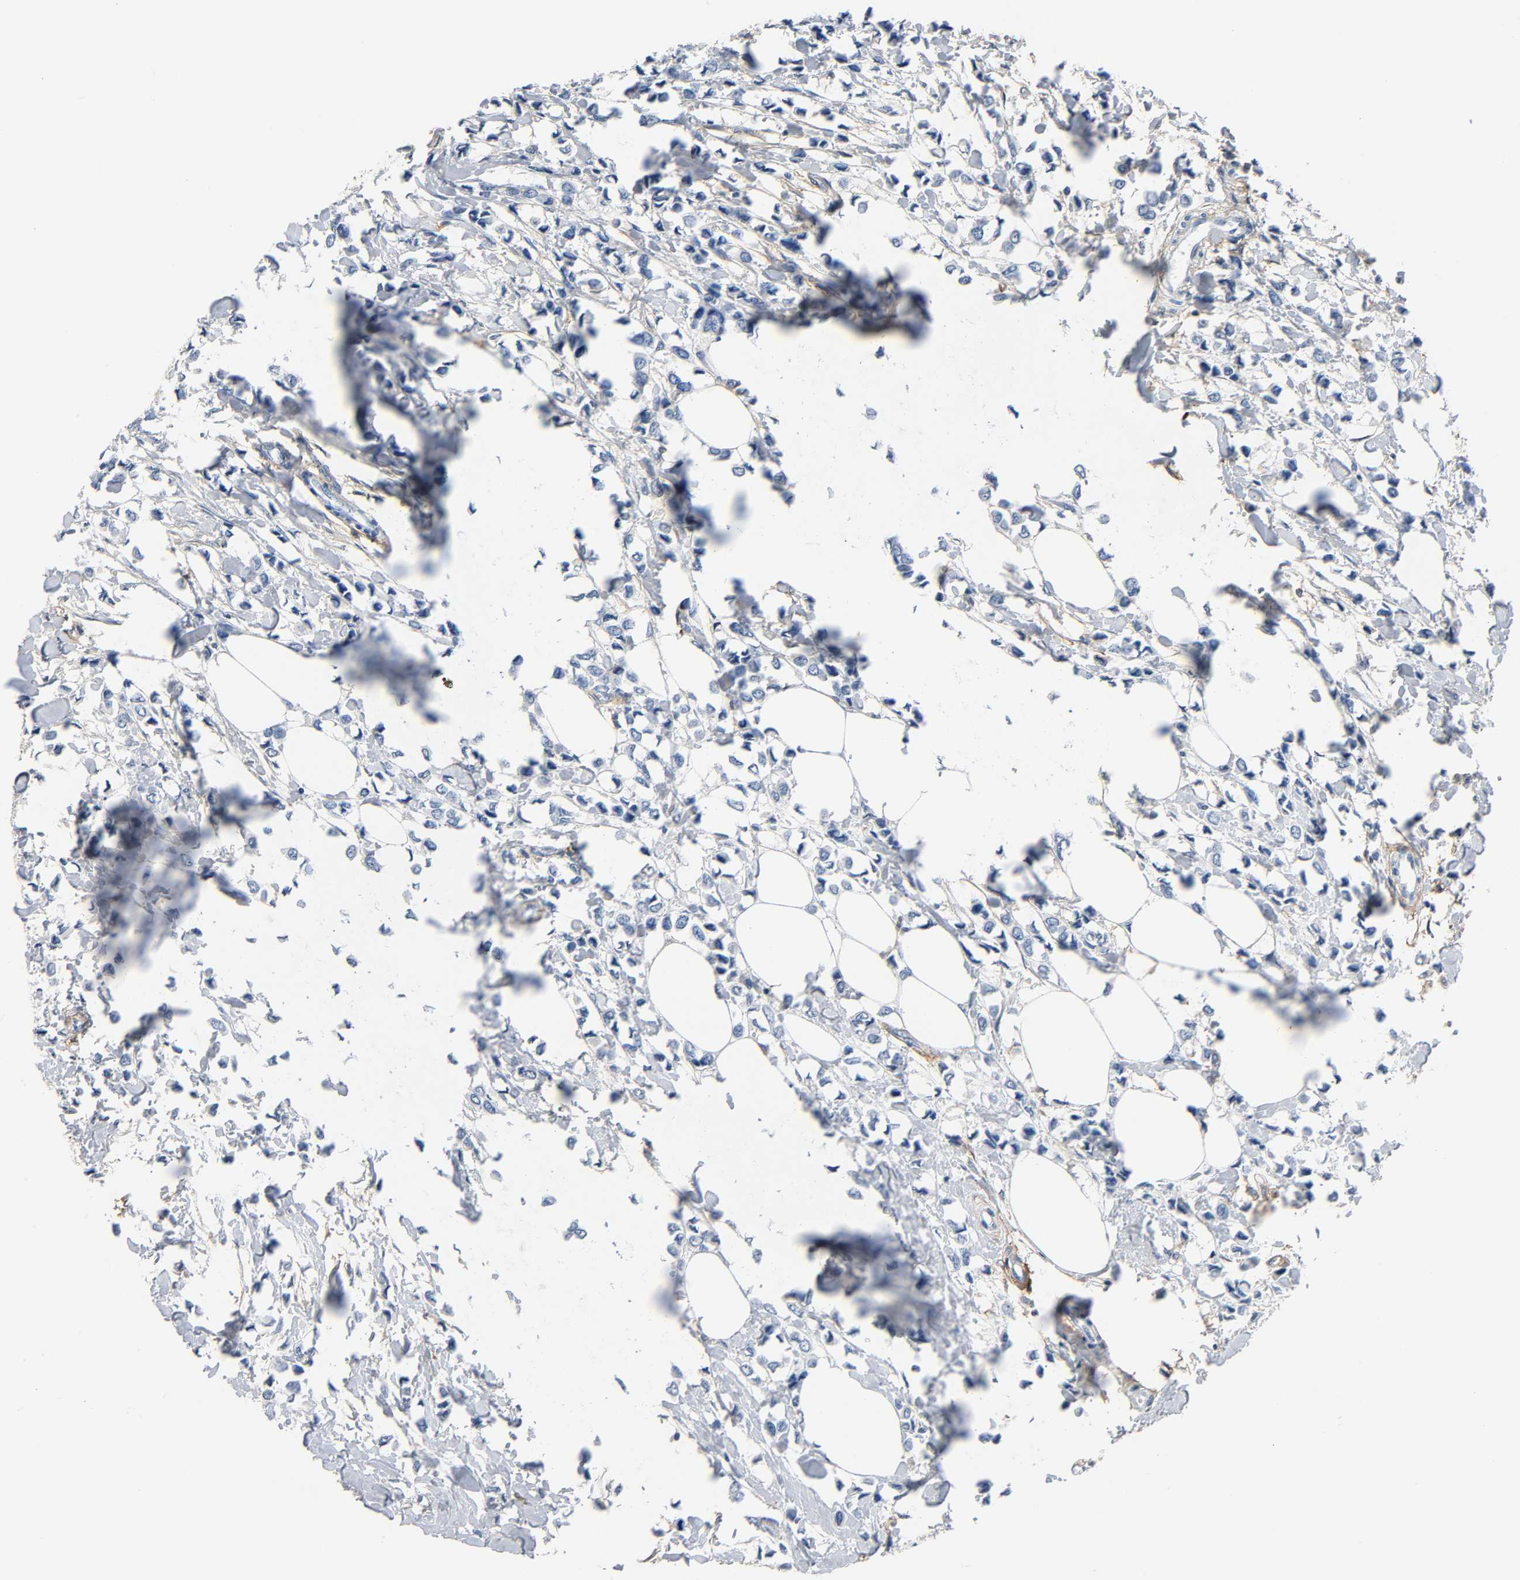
{"staining": {"intensity": "negative", "quantity": "none", "location": "none"}, "tissue": "breast cancer", "cell_type": "Tumor cells", "image_type": "cancer", "snomed": [{"axis": "morphology", "description": "Lobular carcinoma"}, {"axis": "topography", "description": "Breast"}], "caption": "Immunohistochemical staining of breast lobular carcinoma displays no significant staining in tumor cells.", "gene": "ANPEP", "patient": {"sex": "female", "age": 51}}